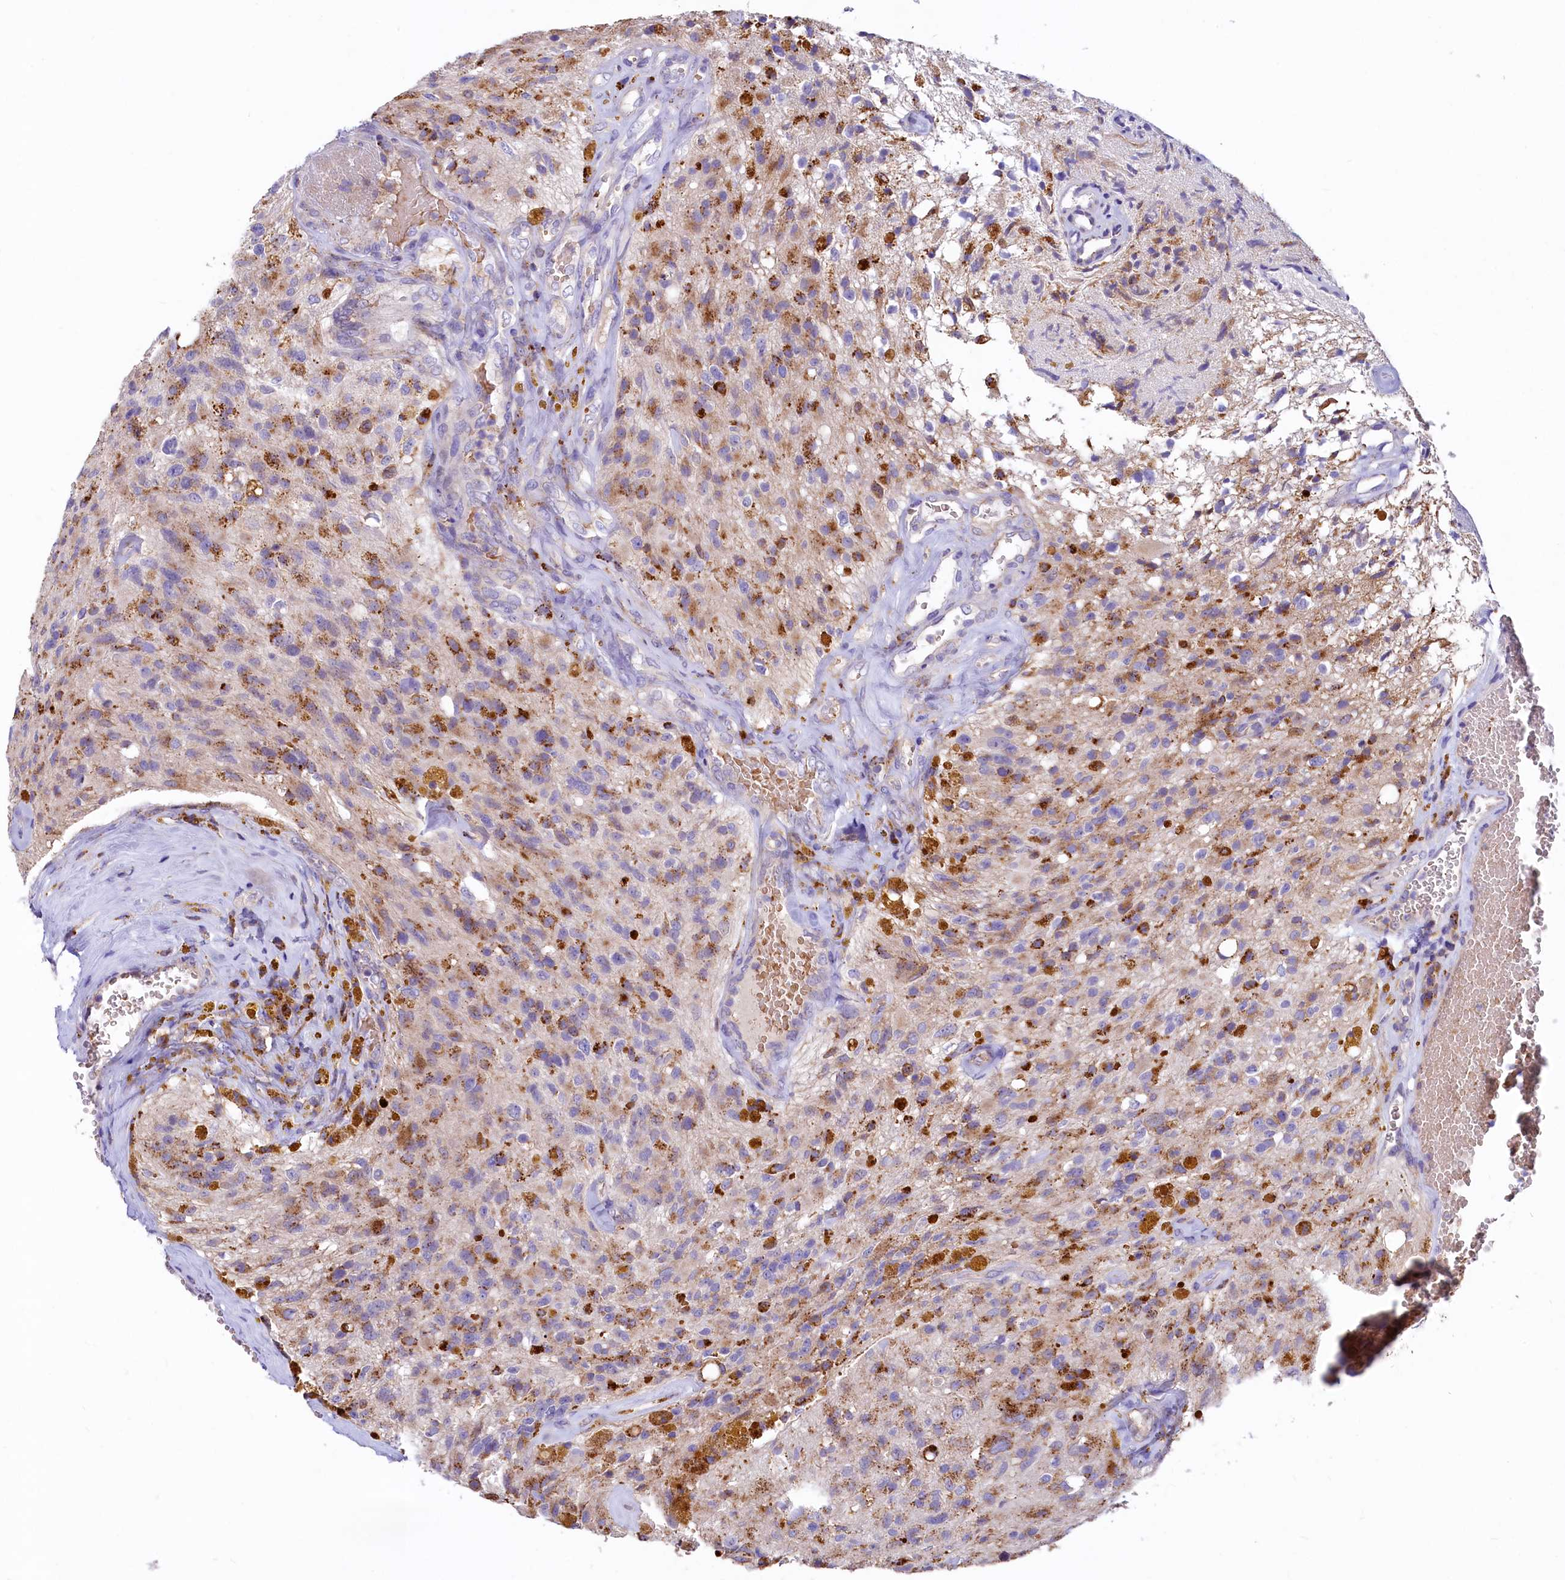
{"staining": {"intensity": "negative", "quantity": "none", "location": "none"}, "tissue": "glioma", "cell_type": "Tumor cells", "image_type": "cancer", "snomed": [{"axis": "morphology", "description": "Glioma, malignant, High grade"}, {"axis": "topography", "description": "Brain"}], "caption": "IHC histopathology image of human glioma stained for a protein (brown), which demonstrates no staining in tumor cells. (Brightfield microscopy of DAB immunohistochemistry (IHC) at high magnification).", "gene": "HPS6", "patient": {"sex": "male", "age": 69}}